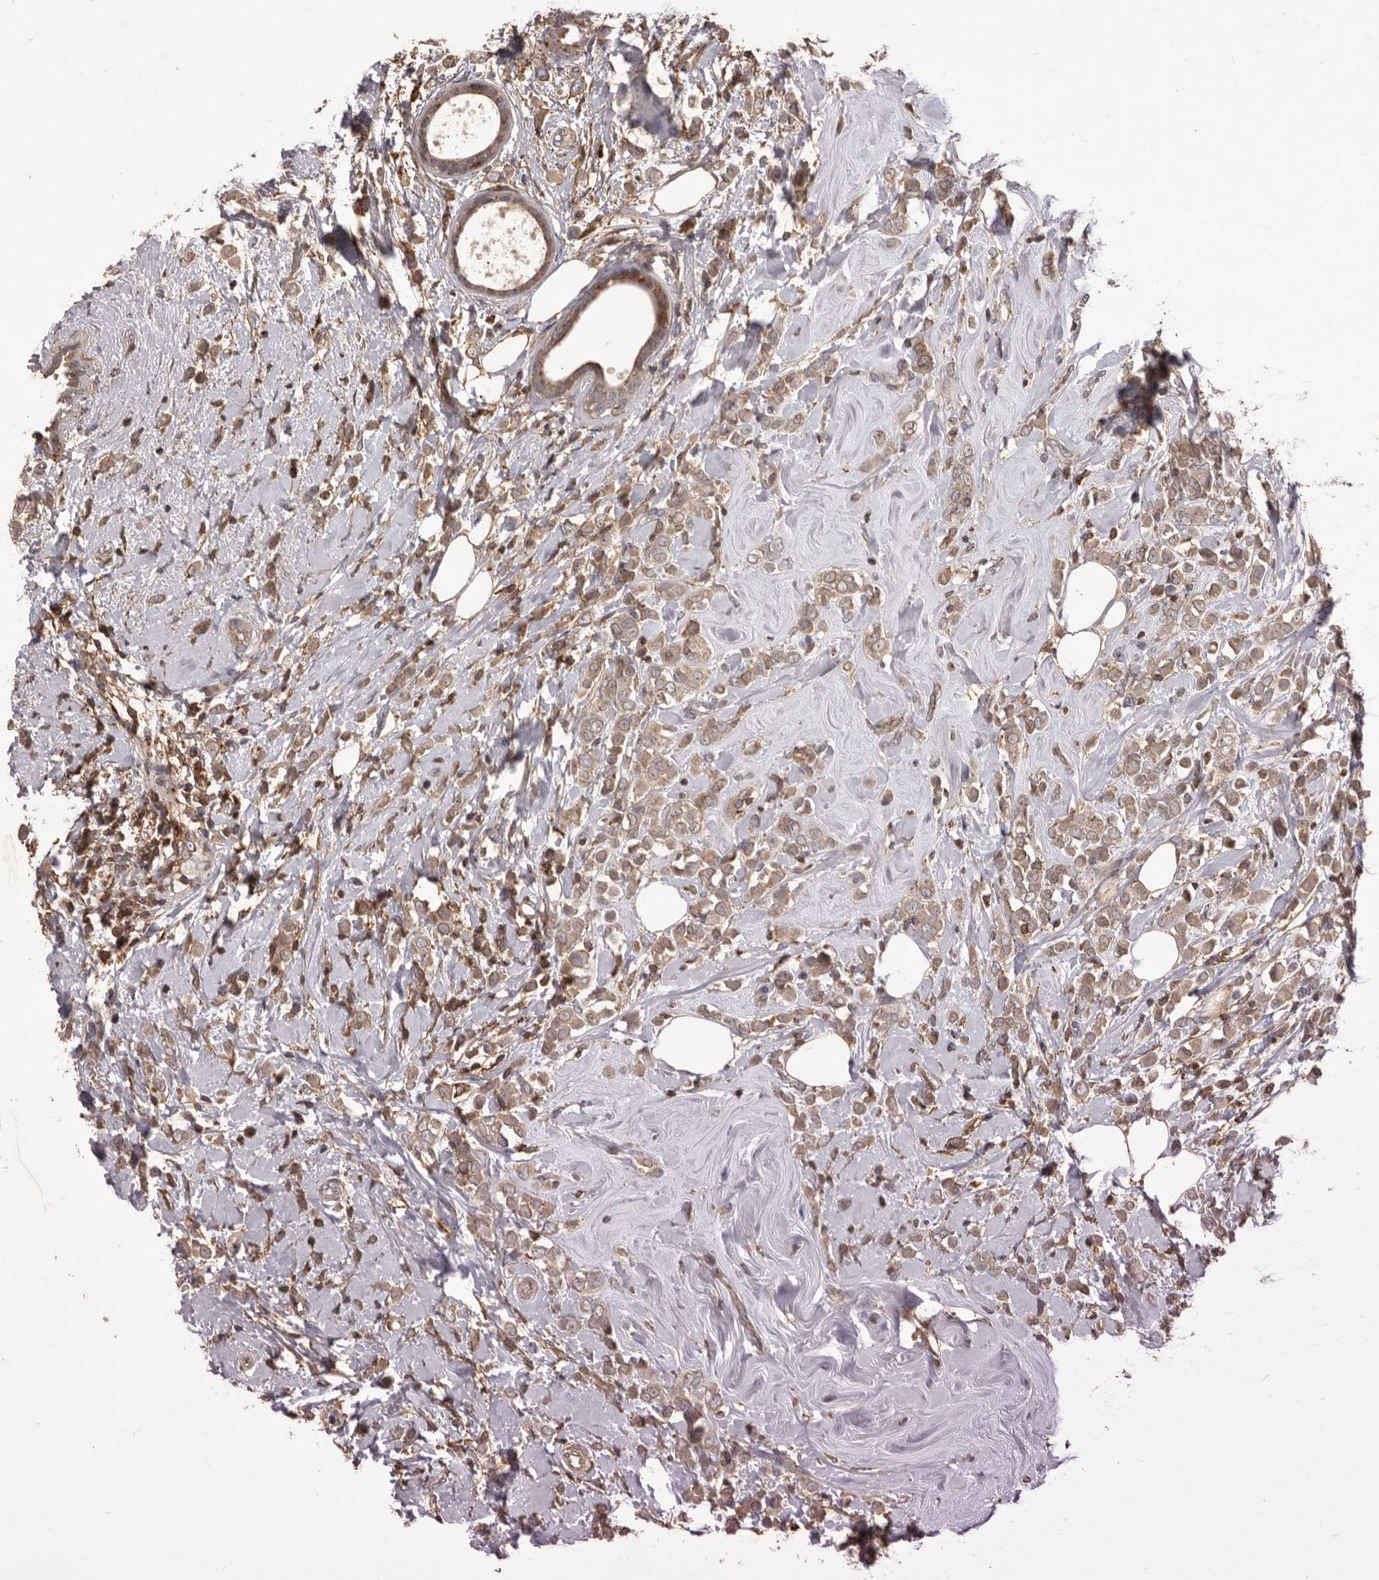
{"staining": {"intensity": "weak", "quantity": ">75%", "location": "cytoplasmic/membranous"}, "tissue": "breast cancer", "cell_type": "Tumor cells", "image_type": "cancer", "snomed": [{"axis": "morphology", "description": "Lobular carcinoma"}, {"axis": "topography", "description": "Breast"}], "caption": "This micrograph displays immunohistochemistry (IHC) staining of lobular carcinoma (breast), with low weak cytoplasmic/membranous staining in about >75% of tumor cells.", "gene": "GLIPR2", "patient": {"sex": "female", "age": 47}}